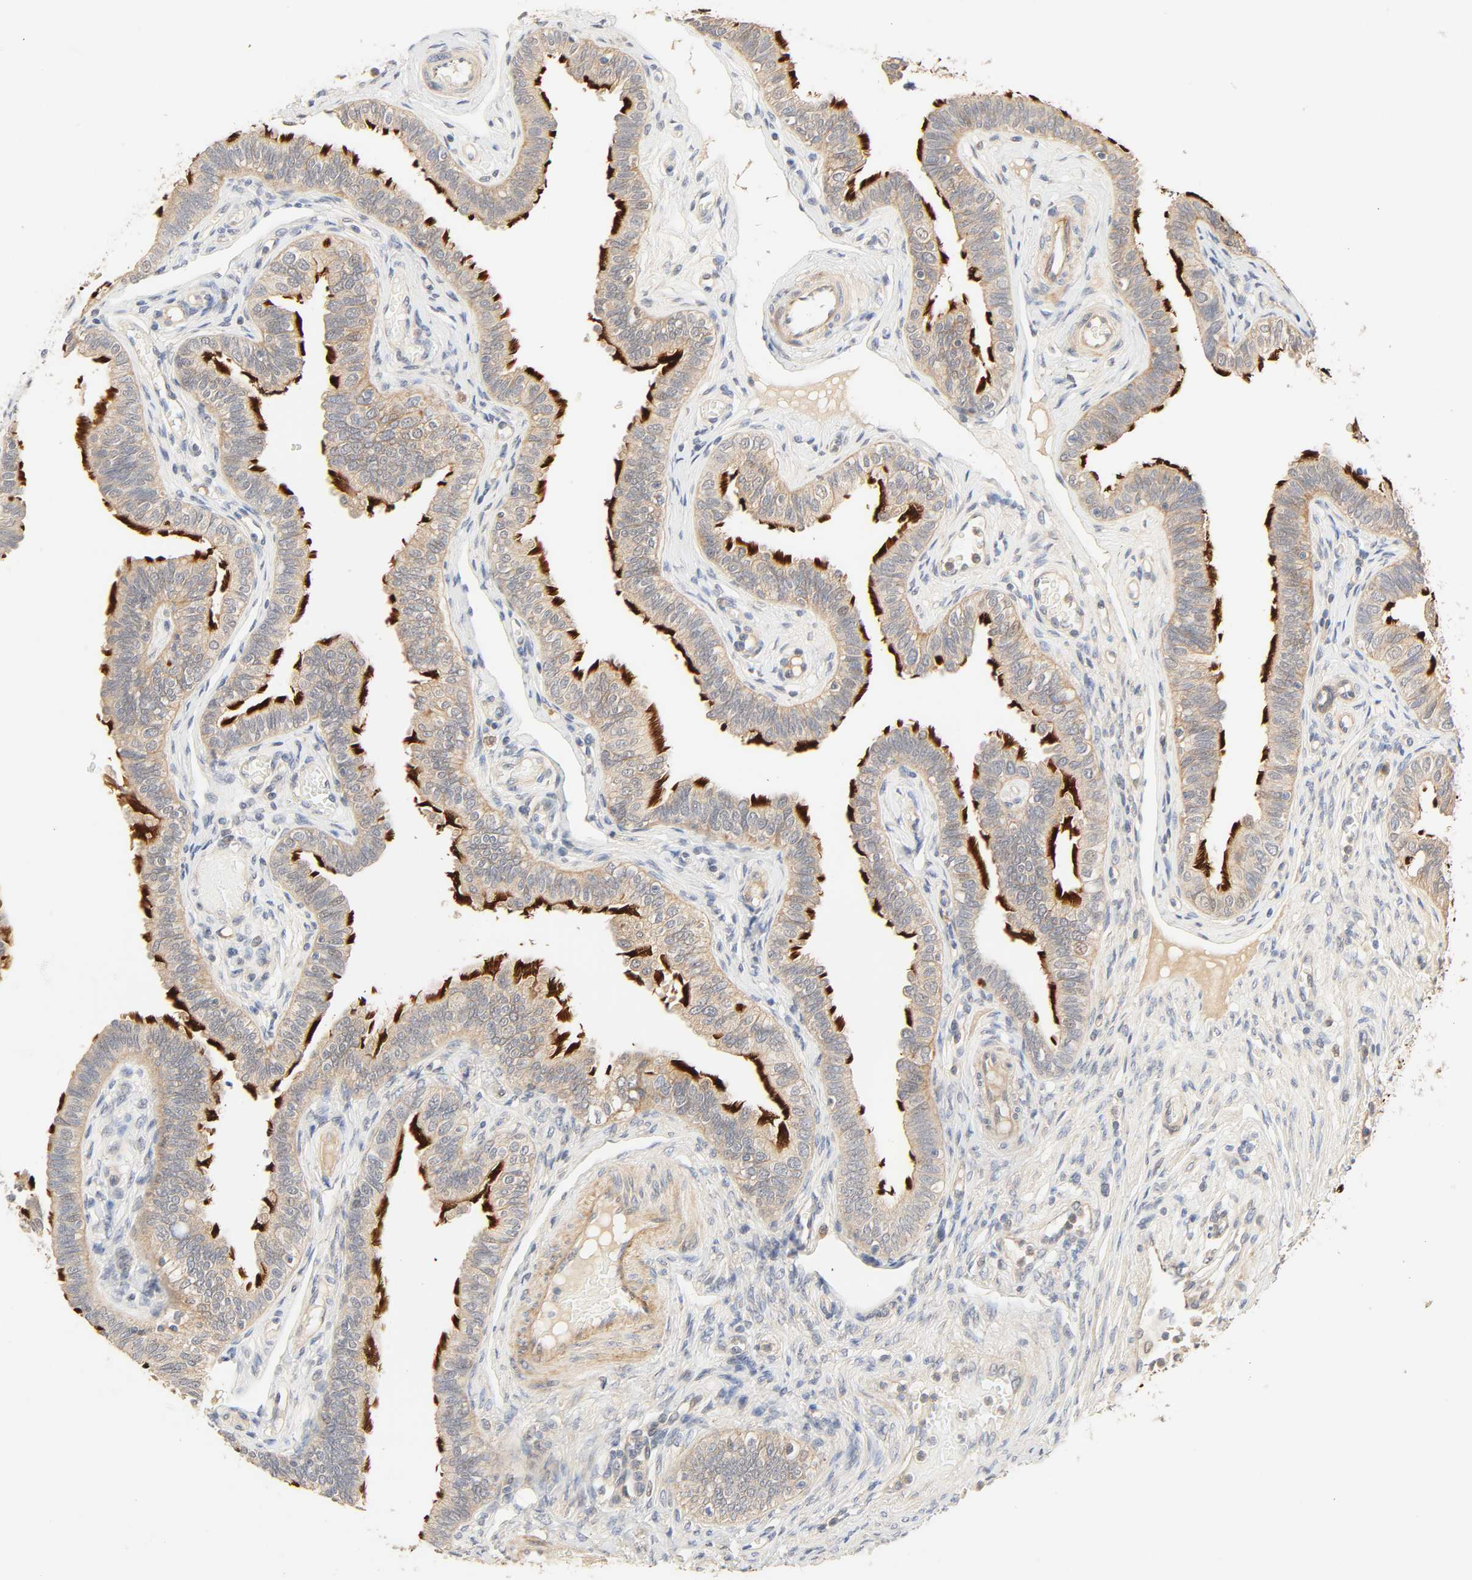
{"staining": {"intensity": "strong", "quantity": "25%-75%", "location": "cytoplasmic/membranous"}, "tissue": "fallopian tube", "cell_type": "Glandular cells", "image_type": "normal", "snomed": [{"axis": "morphology", "description": "Normal tissue, NOS"}, {"axis": "morphology", "description": "Dermoid, NOS"}, {"axis": "topography", "description": "Fallopian tube"}], "caption": "Strong cytoplasmic/membranous positivity is identified in about 25%-75% of glandular cells in normal fallopian tube. Using DAB (3,3'-diaminobenzidine) (brown) and hematoxylin (blue) stains, captured at high magnification using brightfield microscopy.", "gene": "CACNA1G", "patient": {"sex": "female", "age": 33}}